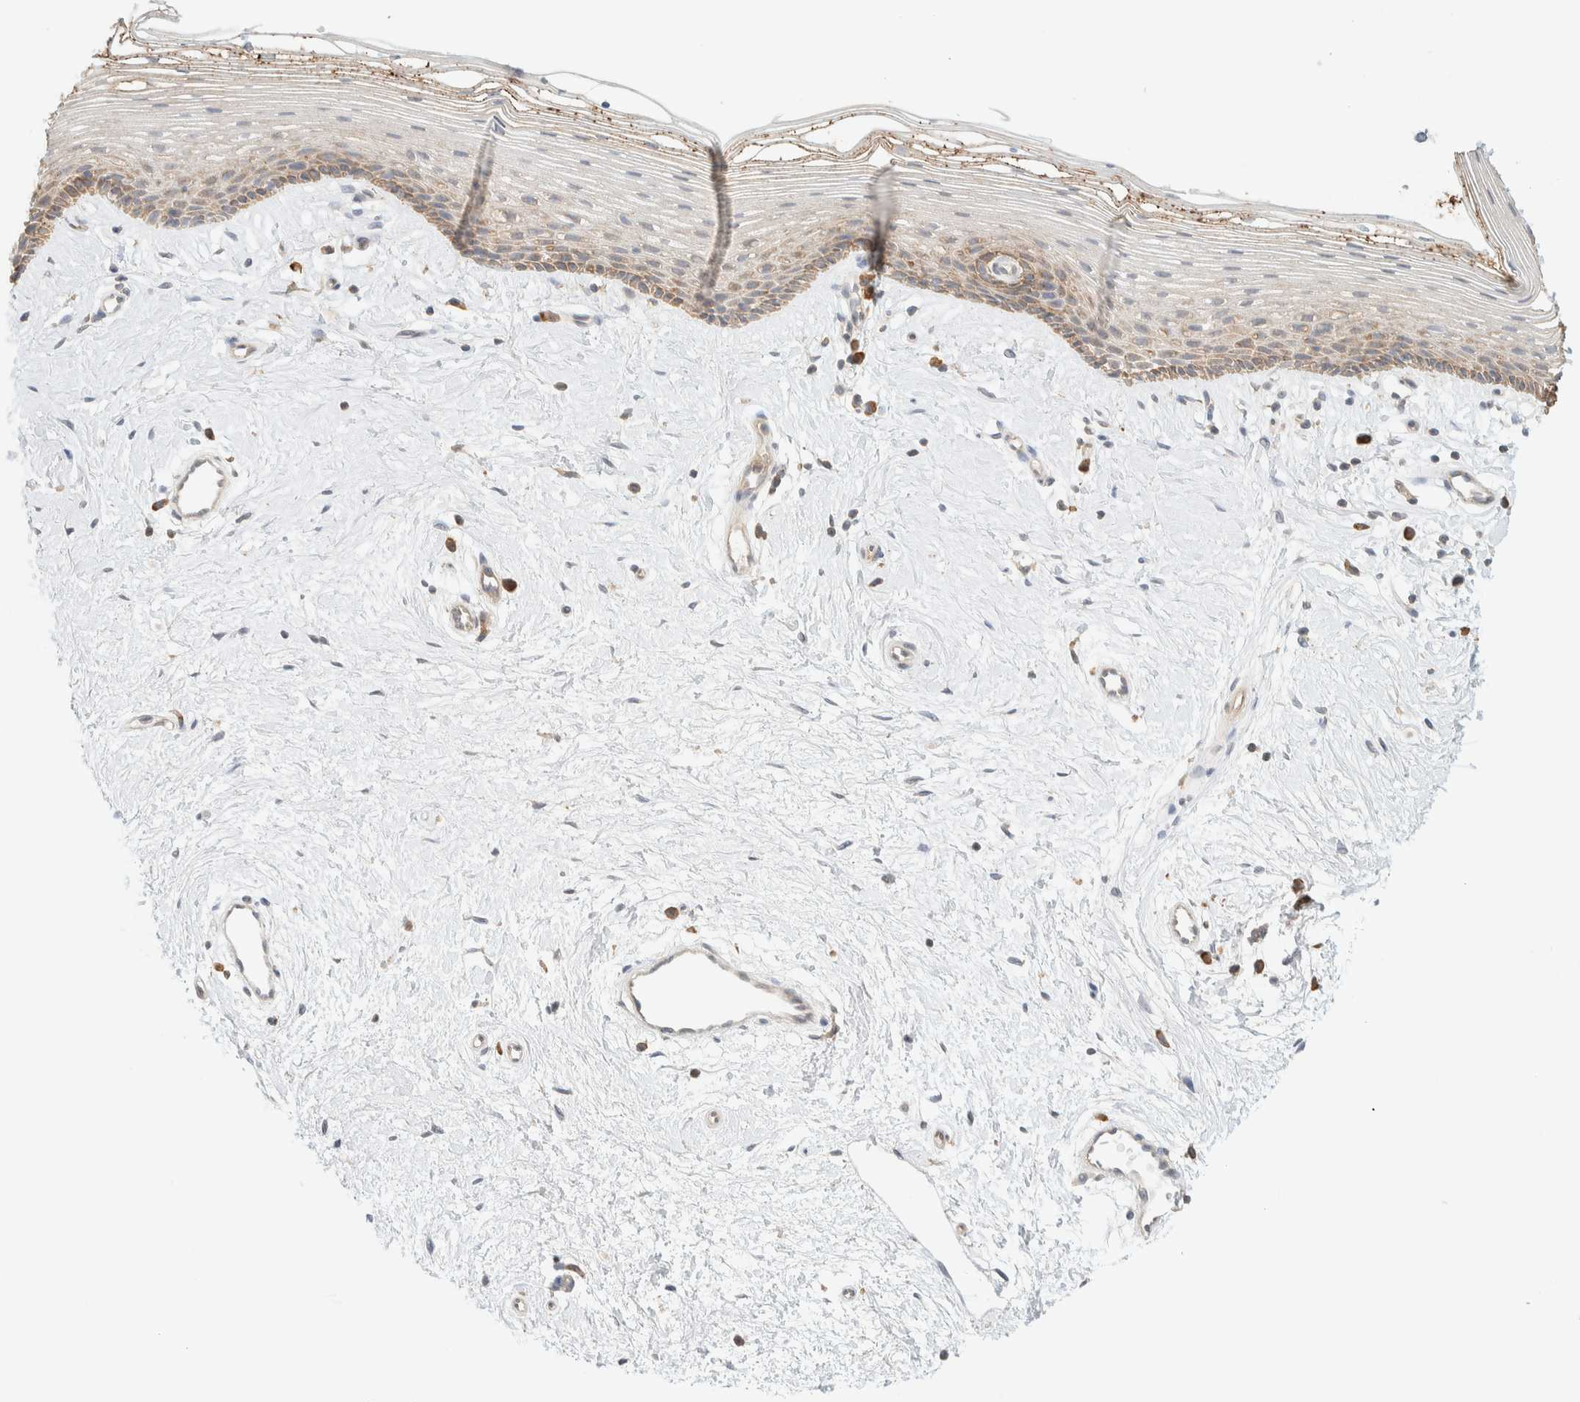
{"staining": {"intensity": "moderate", "quantity": "25%-75%", "location": "cytoplasmic/membranous"}, "tissue": "vagina", "cell_type": "Squamous epithelial cells", "image_type": "normal", "snomed": [{"axis": "morphology", "description": "Normal tissue, NOS"}, {"axis": "topography", "description": "Vagina"}], "caption": "Immunohistochemistry of normal human vagina shows medium levels of moderate cytoplasmic/membranous staining in approximately 25%-75% of squamous epithelial cells.", "gene": "TBC1D8B", "patient": {"sex": "female", "age": 46}}